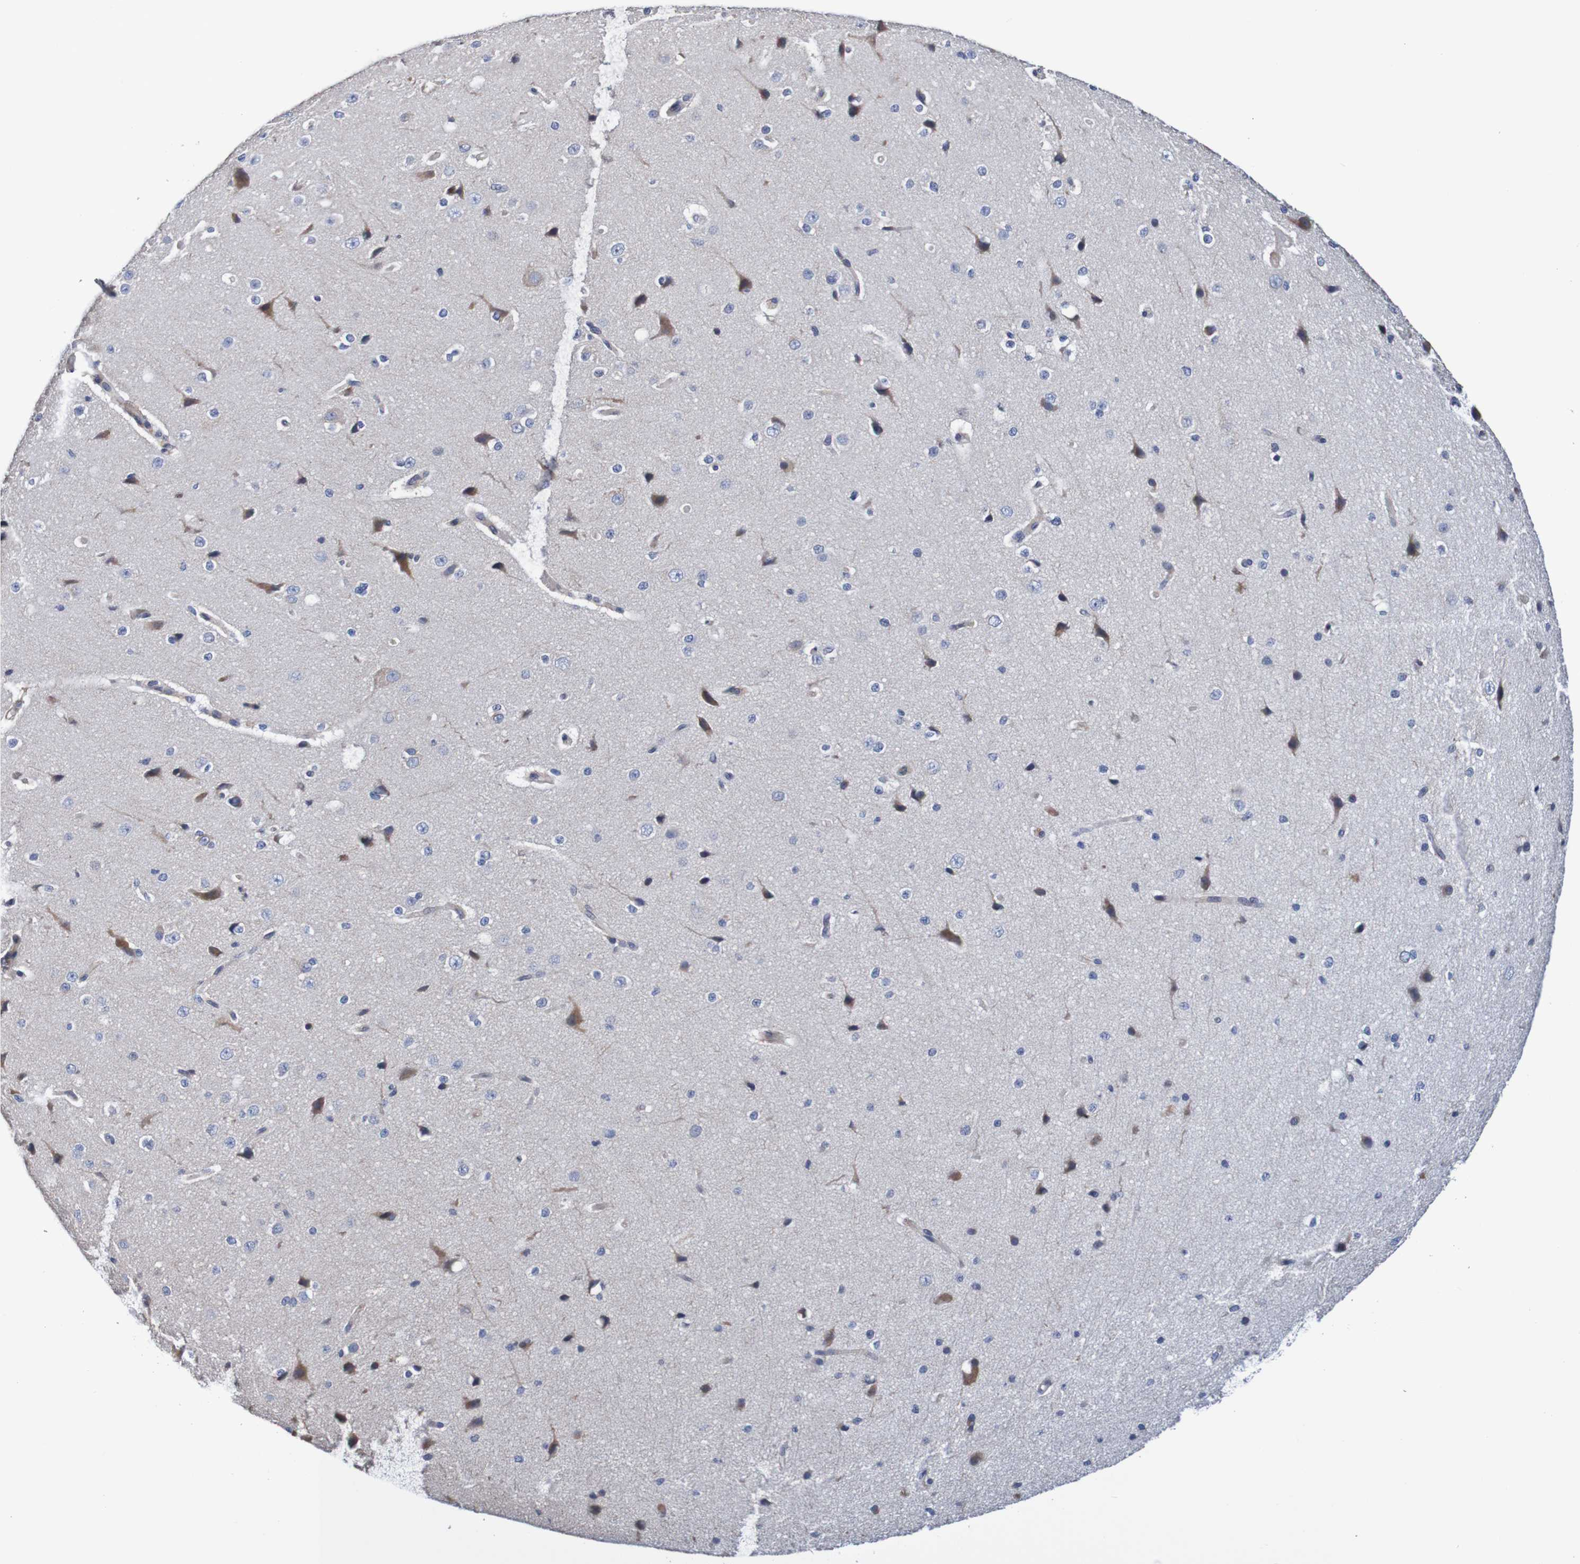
{"staining": {"intensity": "negative", "quantity": "none", "location": "none"}, "tissue": "cerebral cortex", "cell_type": "Endothelial cells", "image_type": "normal", "snomed": [{"axis": "morphology", "description": "Normal tissue, NOS"}, {"axis": "morphology", "description": "Developmental malformation"}, {"axis": "topography", "description": "Cerebral cortex"}], "caption": "Image shows no significant protein expression in endothelial cells of benign cerebral cortex. (Stains: DAB immunohistochemistry with hematoxylin counter stain, Microscopy: brightfield microscopy at high magnification).", "gene": "FIBP", "patient": {"sex": "female", "age": 30}}